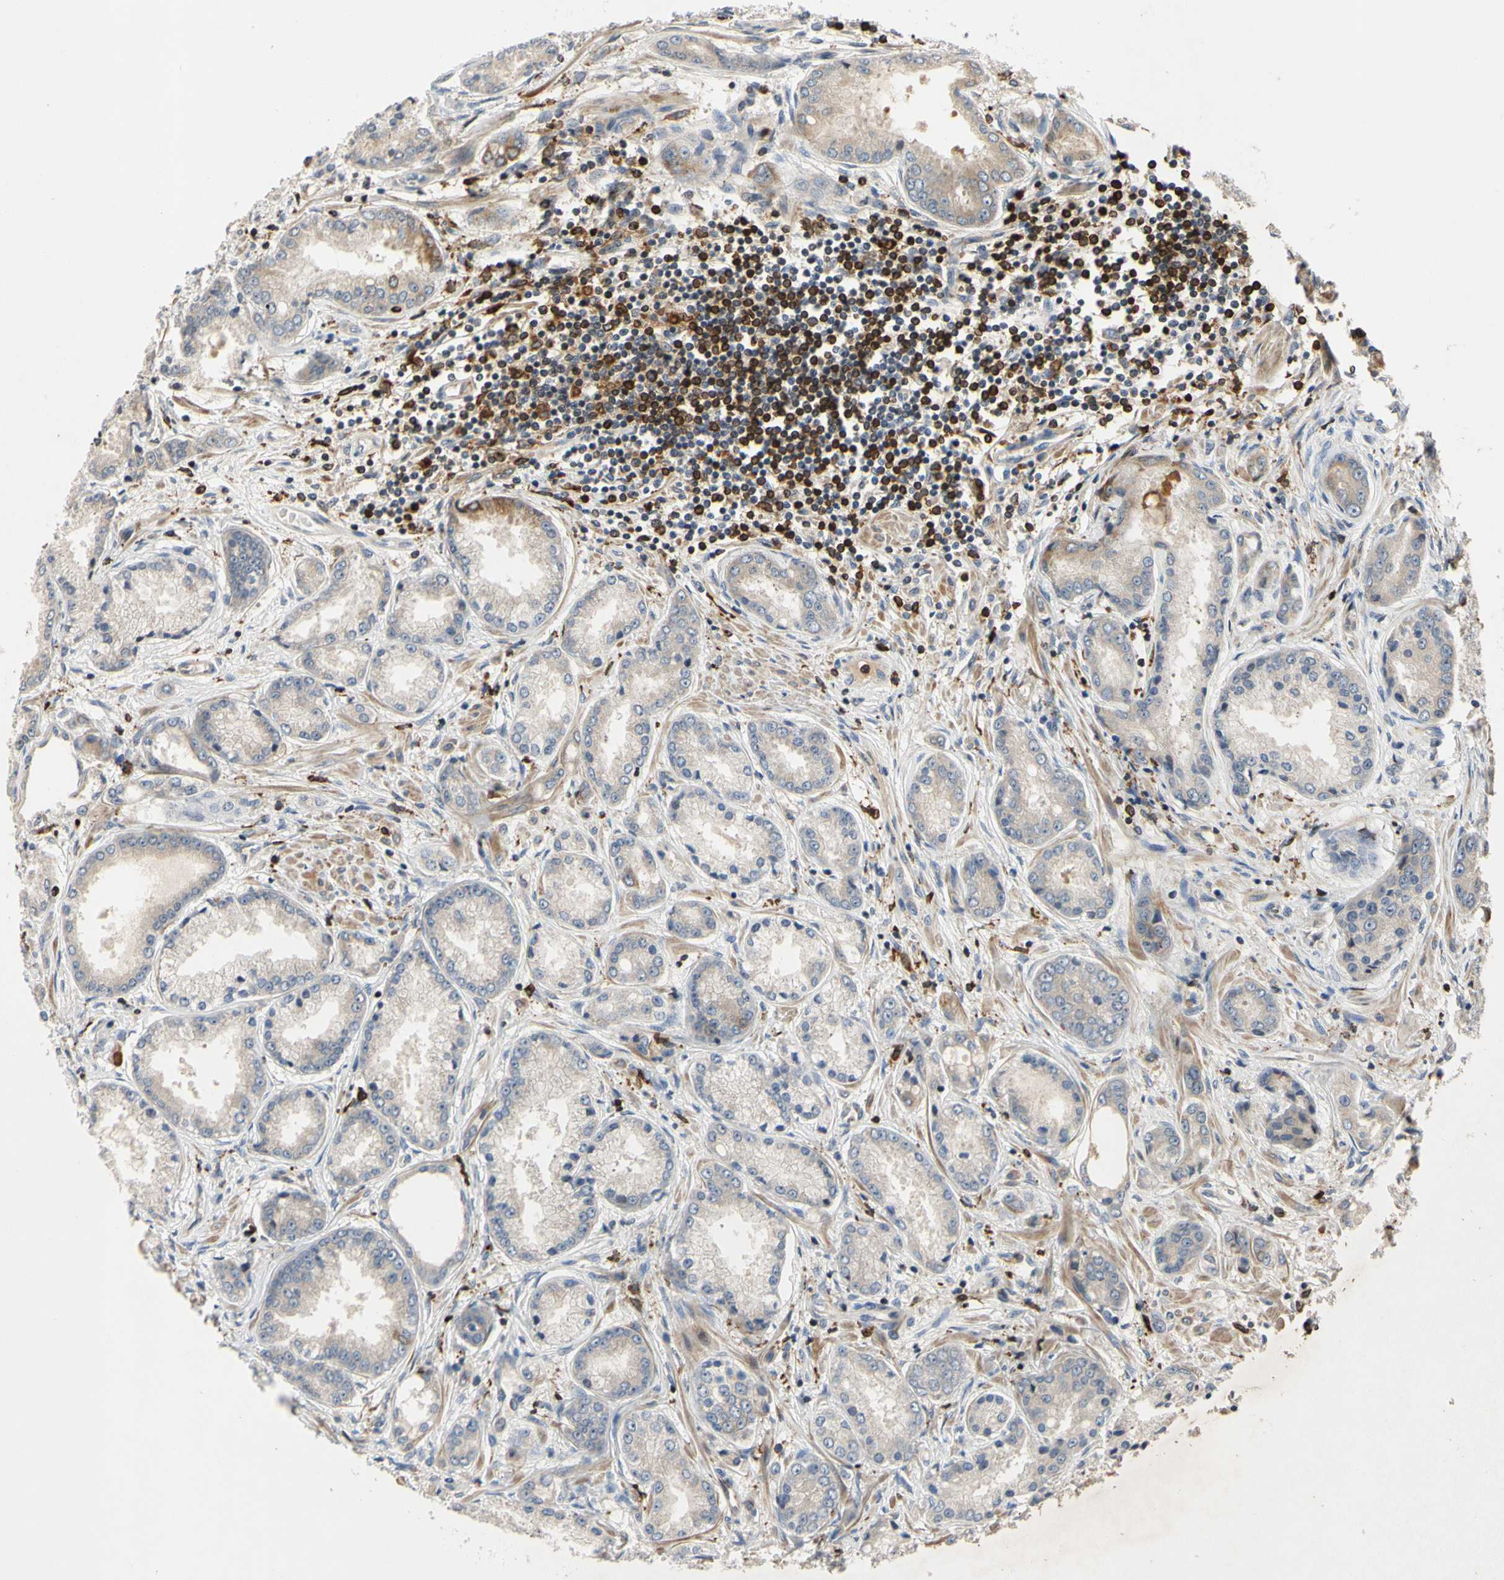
{"staining": {"intensity": "negative", "quantity": "none", "location": "none"}, "tissue": "prostate cancer", "cell_type": "Tumor cells", "image_type": "cancer", "snomed": [{"axis": "morphology", "description": "Adenocarcinoma, High grade"}, {"axis": "topography", "description": "Prostate"}], "caption": "There is no significant expression in tumor cells of prostate high-grade adenocarcinoma.", "gene": "PLXNA2", "patient": {"sex": "male", "age": 59}}